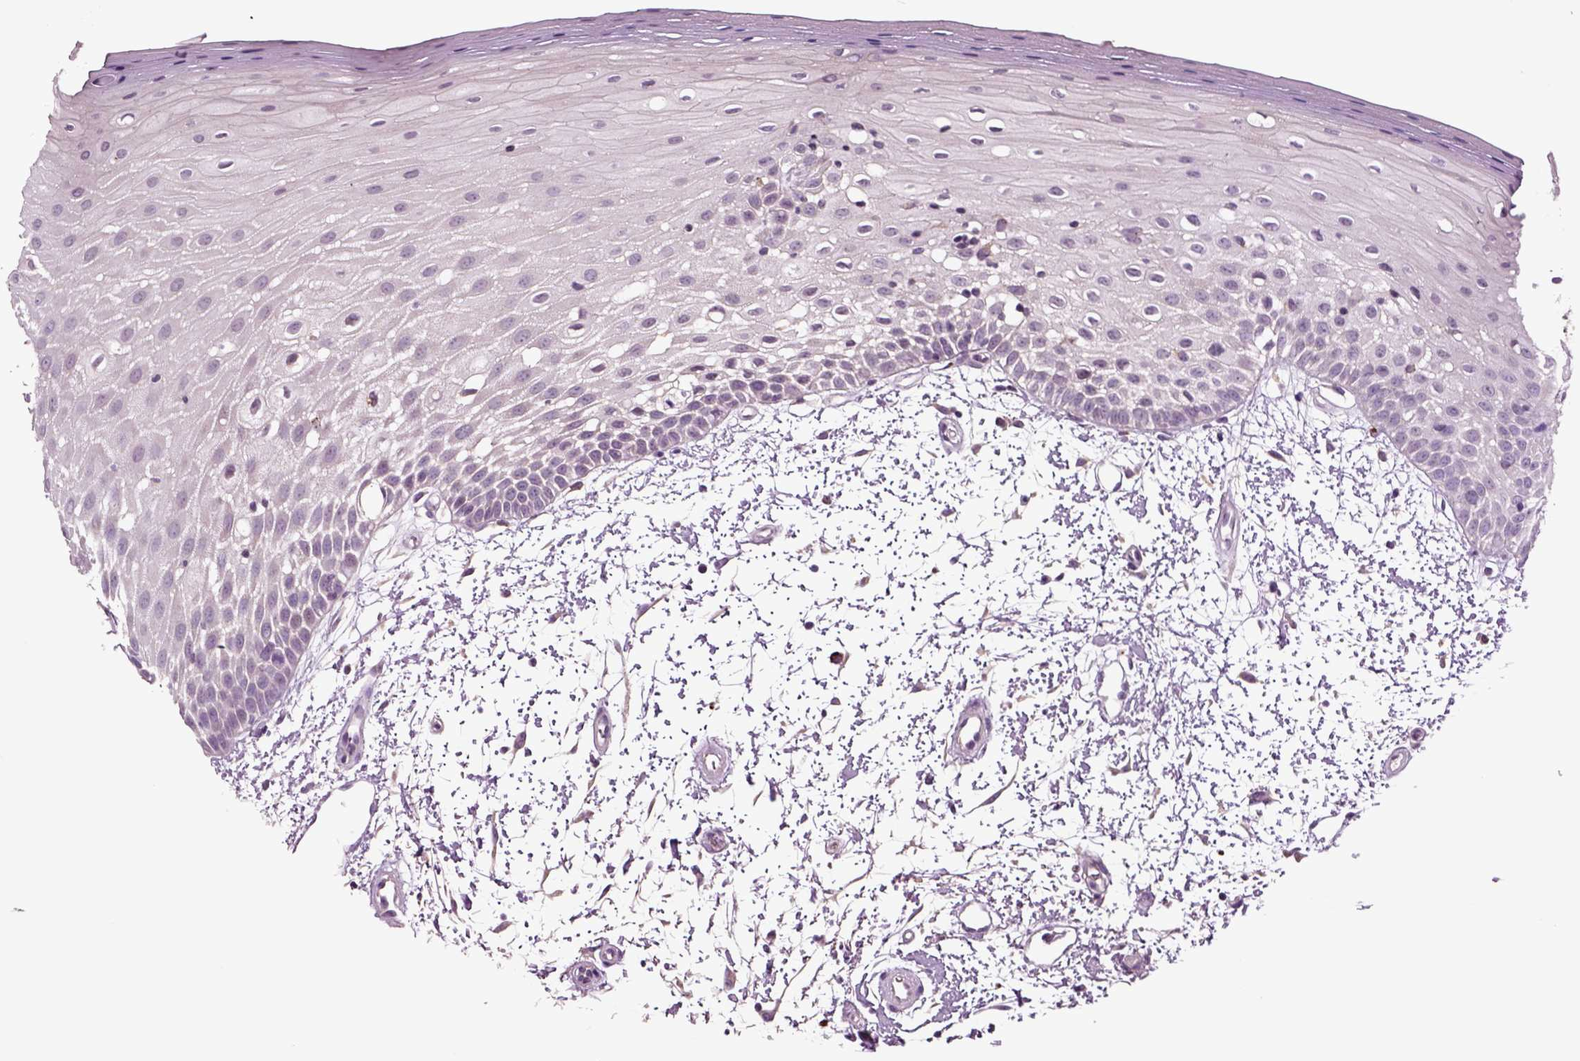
{"staining": {"intensity": "negative", "quantity": "none", "location": "none"}, "tissue": "oral mucosa", "cell_type": "Squamous epithelial cells", "image_type": "normal", "snomed": [{"axis": "morphology", "description": "Normal tissue, NOS"}, {"axis": "morphology", "description": "Squamous cell carcinoma, NOS"}, {"axis": "topography", "description": "Oral tissue"}, {"axis": "topography", "description": "Head-Neck"}], "caption": "High power microscopy micrograph of an IHC micrograph of unremarkable oral mucosa, revealing no significant expression in squamous epithelial cells. (Stains: DAB immunohistochemistry with hematoxylin counter stain, Microscopy: brightfield microscopy at high magnification).", "gene": "SLC17A6", "patient": {"sex": "female", "age": 75}}